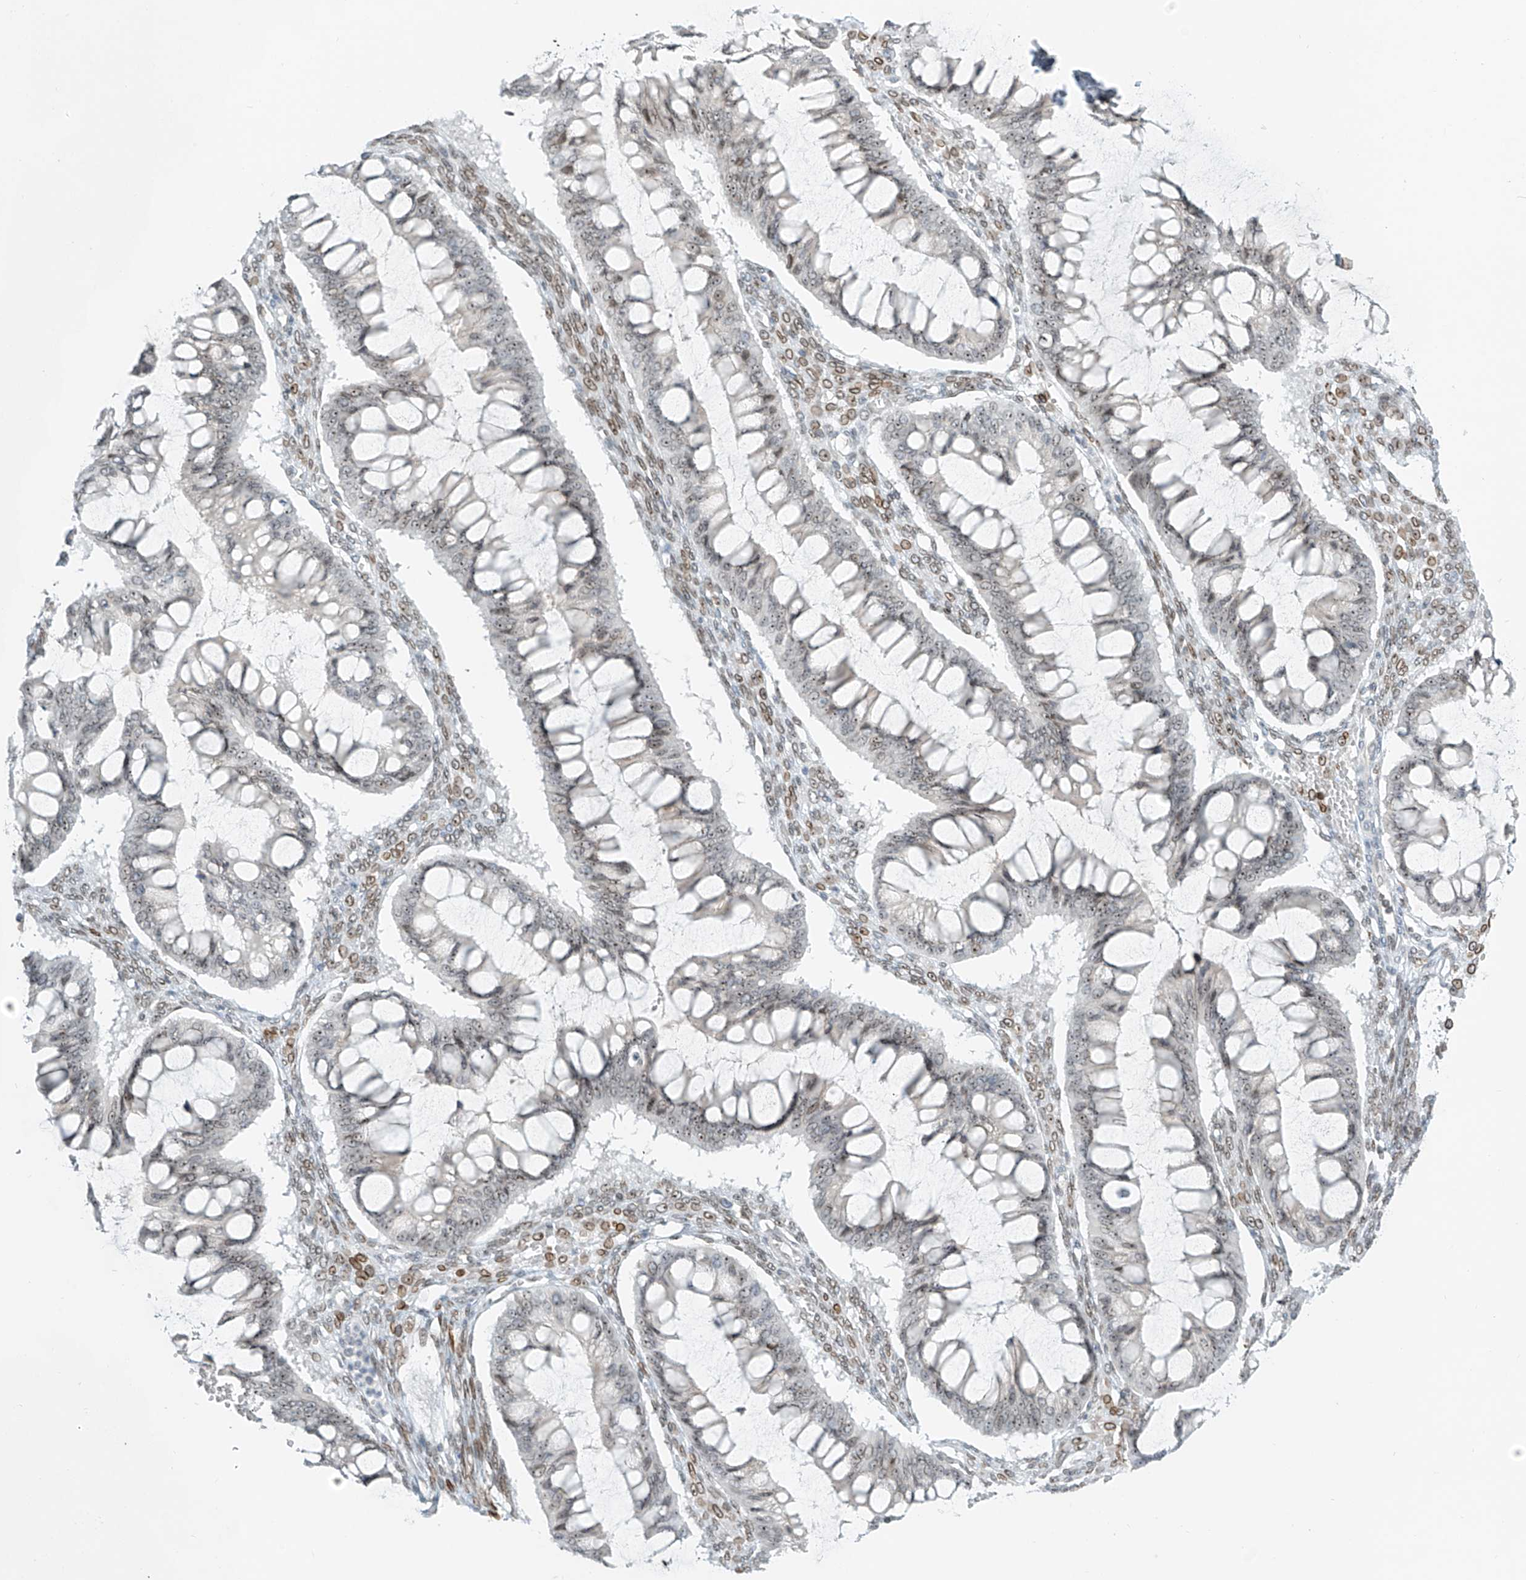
{"staining": {"intensity": "weak", "quantity": ">75%", "location": "nuclear"}, "tissue": "ovarian cancer", "cell_type": "Tumor cells", "image_type": "cancer", "snomed": [{"axis": "morphology", "description": "Cystadenocarcinoma, mucinous, NOS"}, {"axis": "topography", "description": "Ovary"}], "caption": "This is an image of immunohistochemistry (IHC) staining of ovarian cancer (mucinous cystadenocarcinoma), which shows weak positivity in the nuclear of tumor cells.", "gene": "SAMD15", "patient": {"sex": "female", "age": 73}}